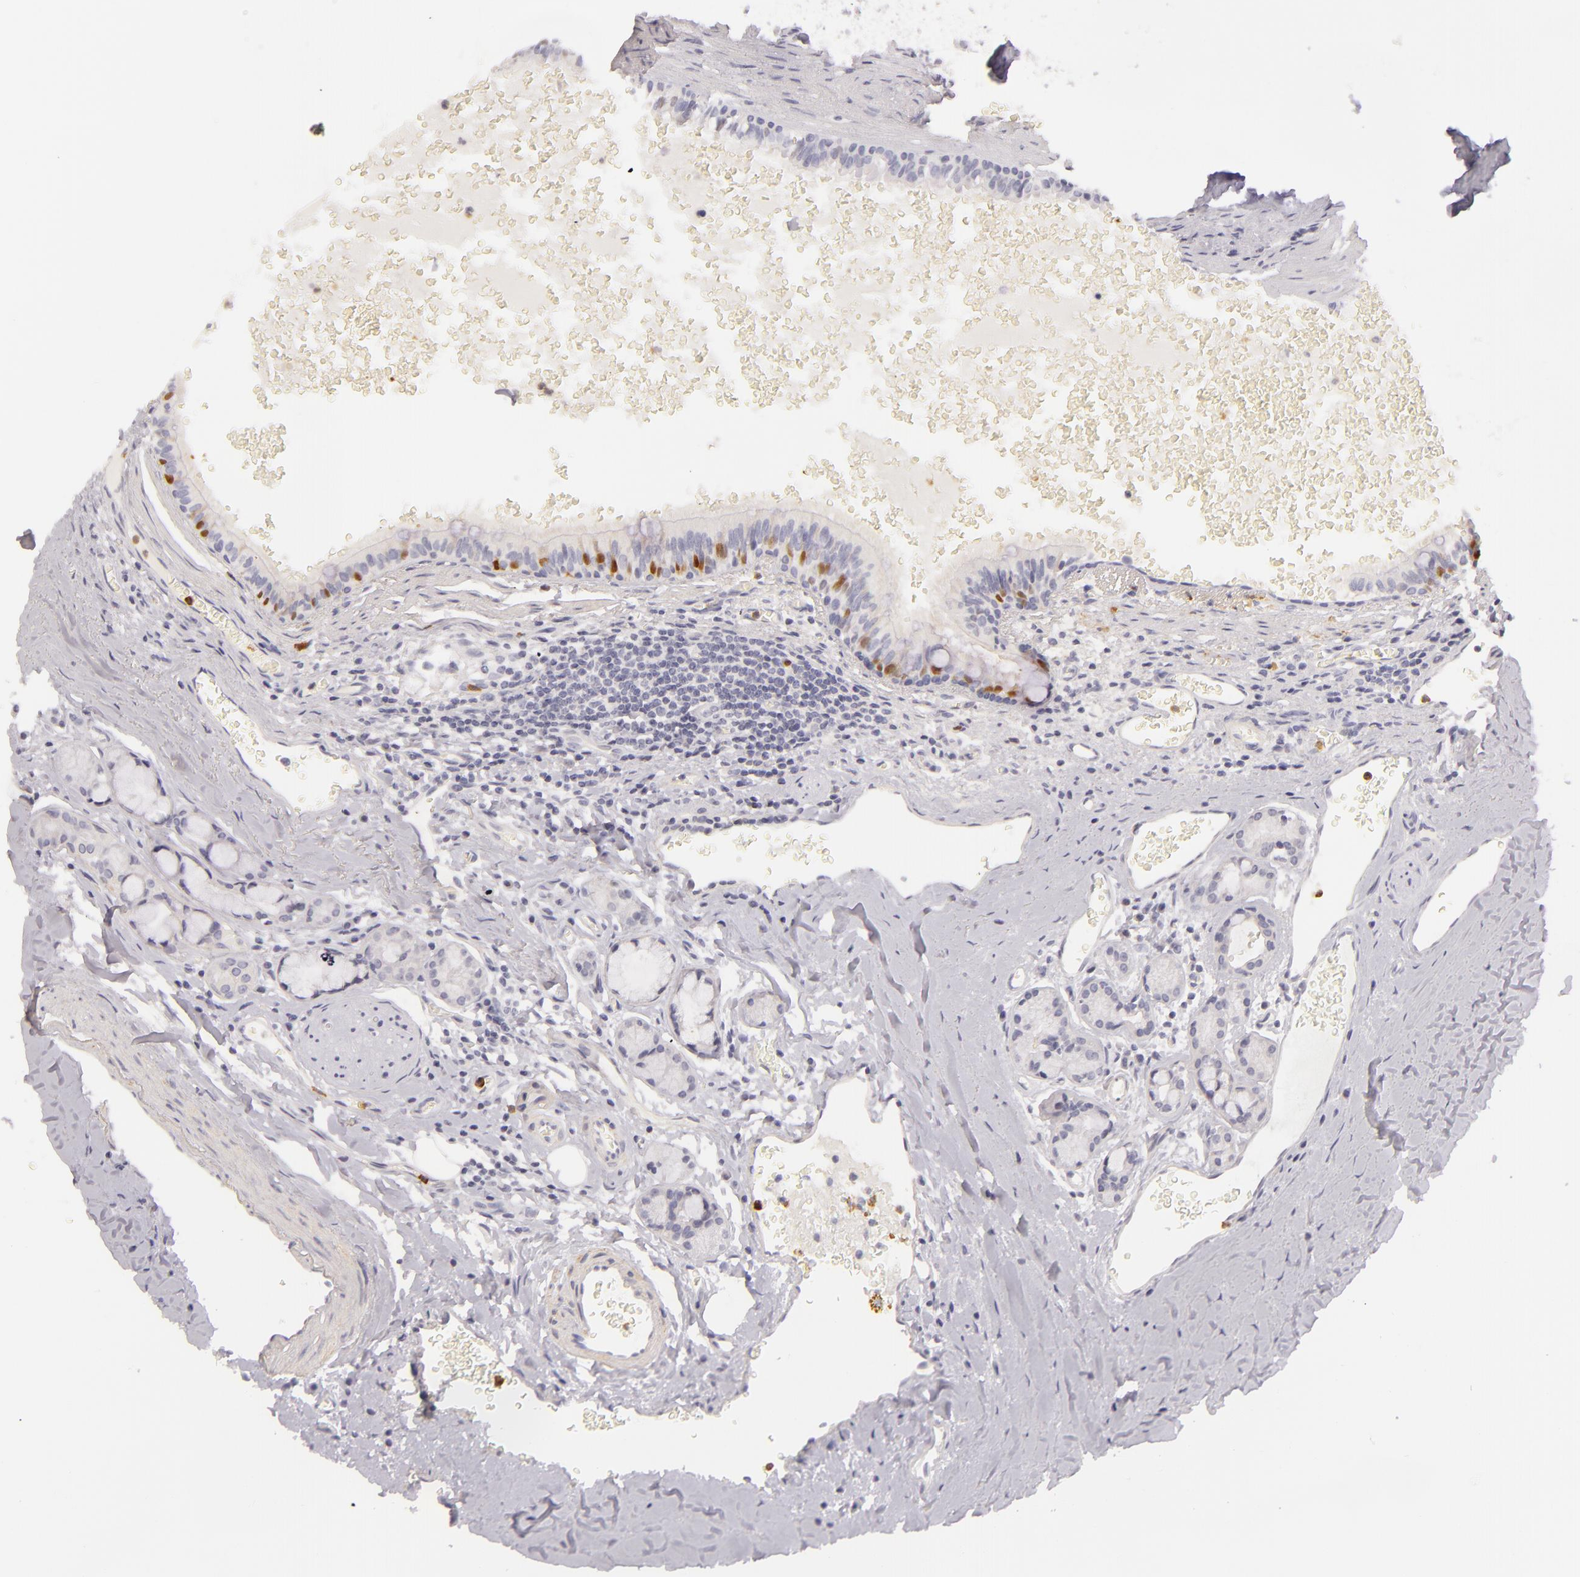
{"staining": {"intensity": "negative", "quantity": "none", "location": "none"}, "tissue": "carcinoid", "cell_type": "Tumor cells", "image_type": "cancer", "snomed": [{"axis": "morphology", "description": "Carcinoid, malignant, NOS"}, {"axis": "topography", "description": "Bronchus"}], "caption": "Immunohistochemistry of human carcinoid displays no expression in tumor cells.", "gene": "FAM181A", "patient": {"sex": "male", "age": 55}}